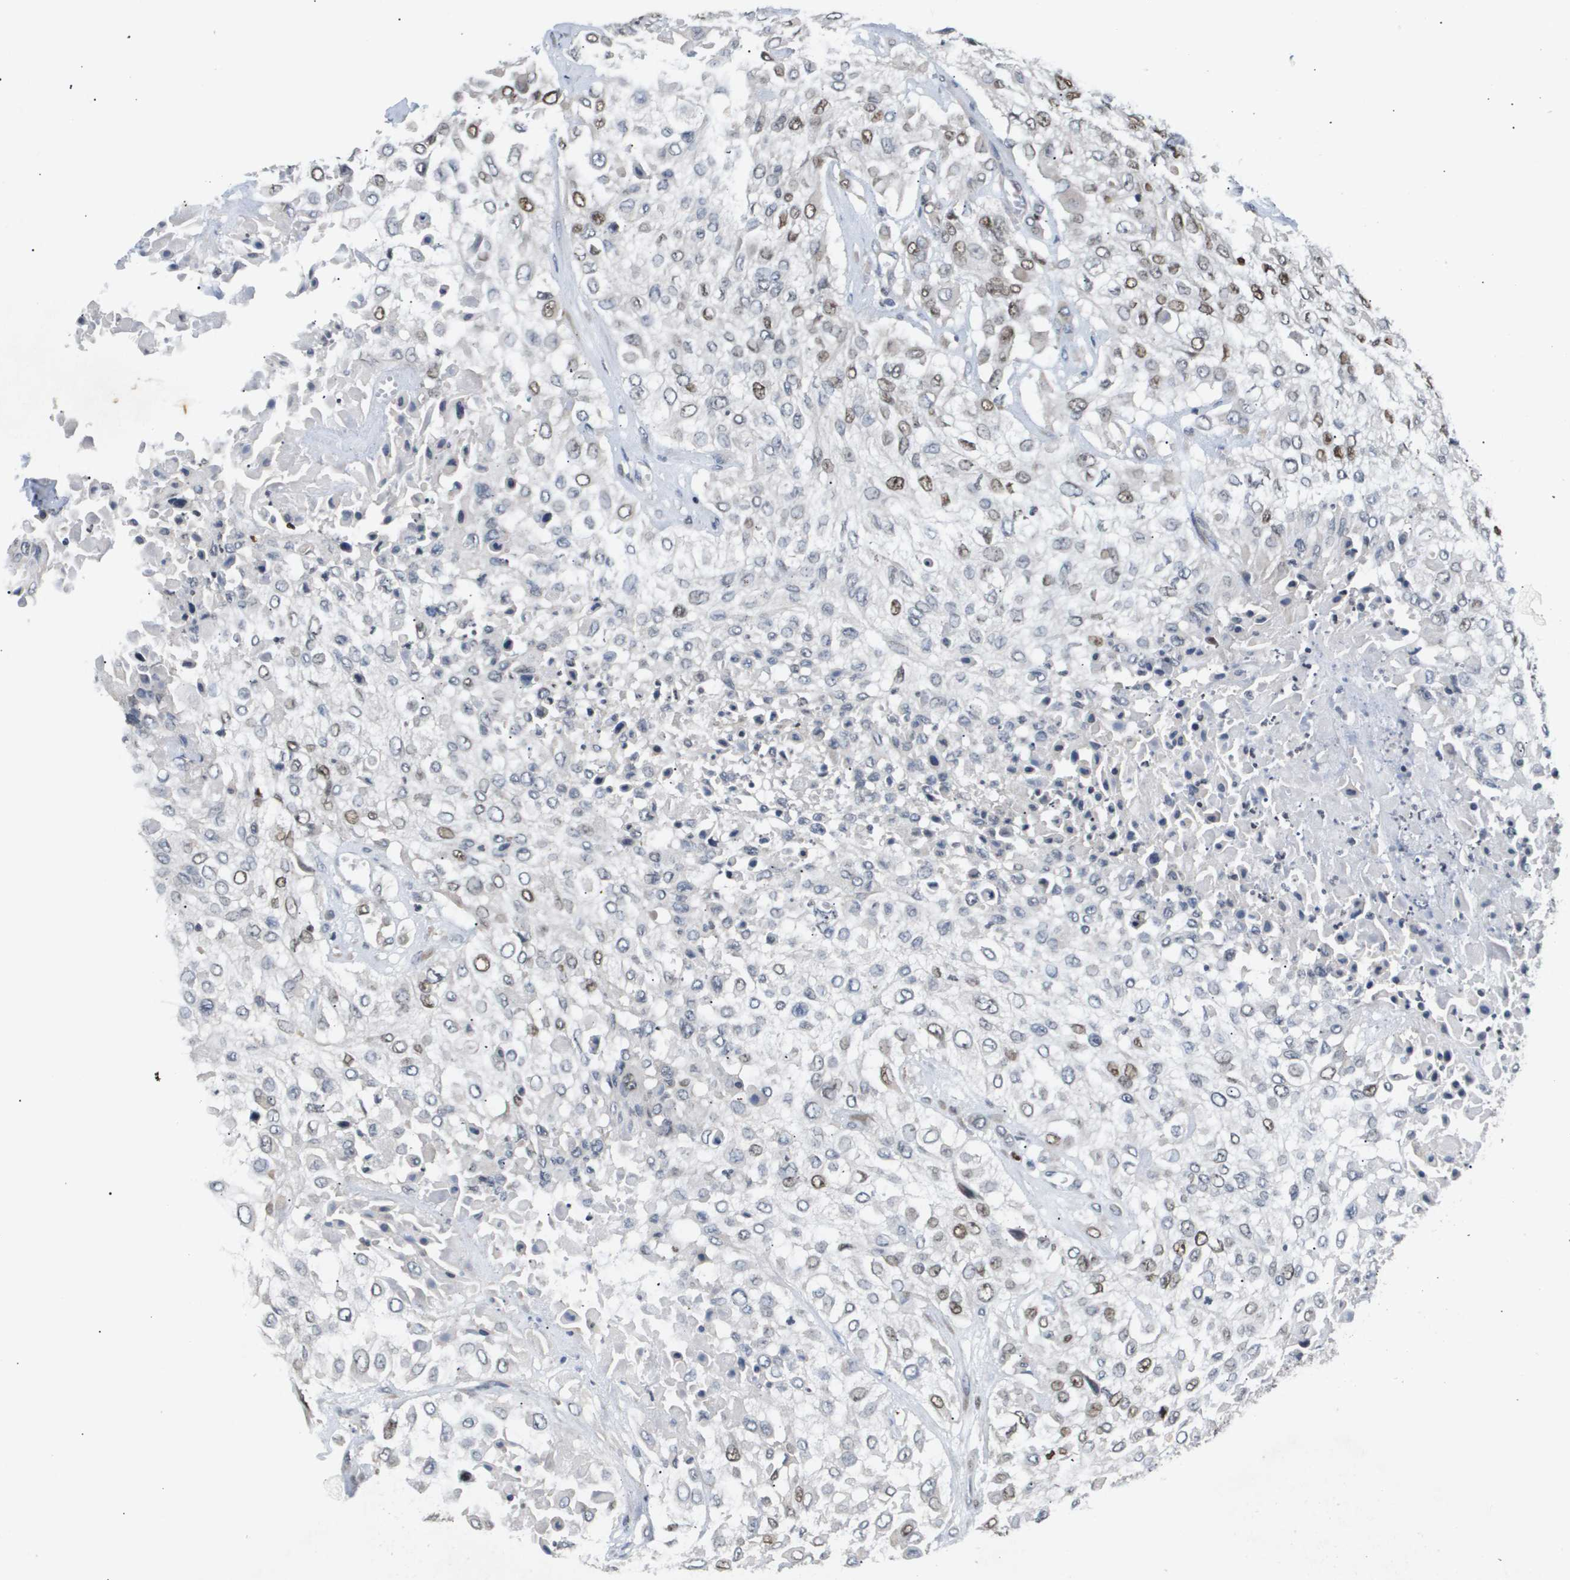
{"staining": {"intensity": "strong", "quantity": "25%-75%", "location": "nuclear"}, "tissue": "urothelial cancer", "cell_type": "Tumor cells", "image_type": "cancer", "snomed": [{"axis": "morphology", "description": "Urothelial carcinoma, High grade"}, {"axis": "topography", "description": "Urinary bladder"}], "caption": "IHC histopathology image of human urothelial cancer stained for a protein (brown), which displays high levels of strong nuclear positivity in approximately 25%-75% of tumor cells.", "gene": "ANAPC2", "patient": {"sex": "male", "age": 57}}